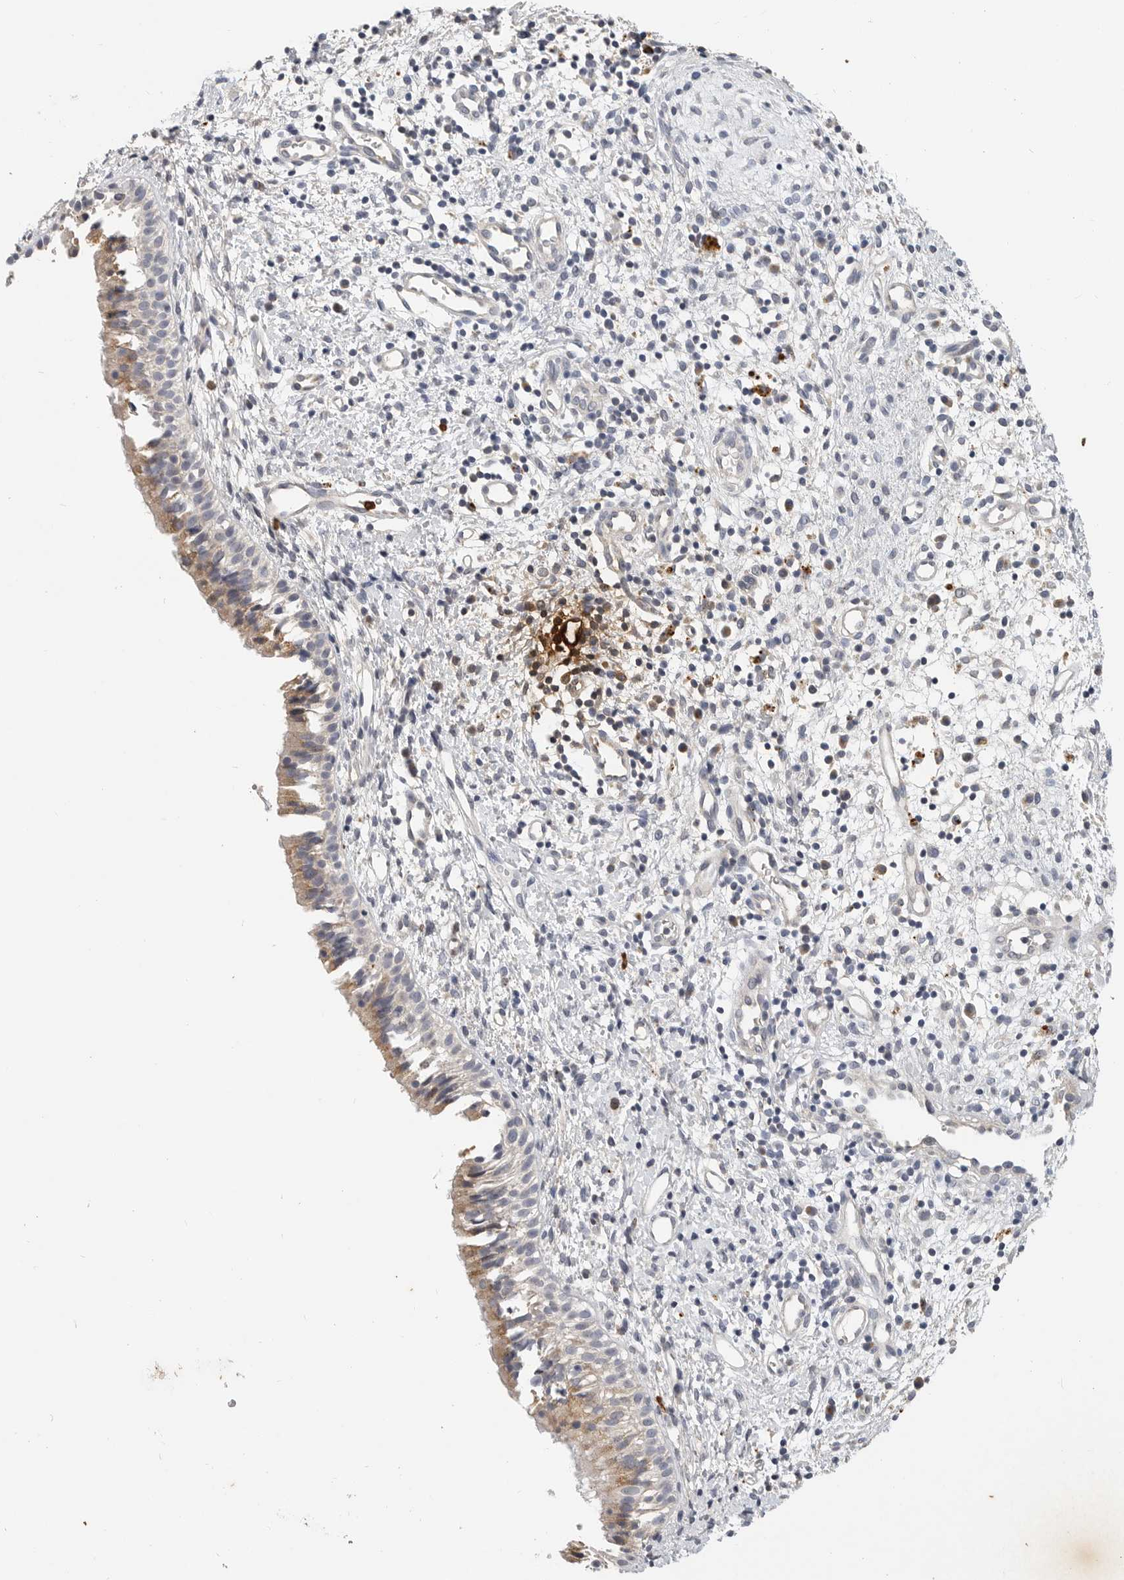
{"staining": {"intensity": "weak", "quantity": ">75%", "location": "cytoplasmic/membranous"}, "tissue": "nasopharynx", "cell_type": "Respiratory epithelial cells", "image_type": "normal", "snomed": [{"axis": "morphology", "description": "Normal tissue, NOS"}, {"axis": "topography", "description": "Nasopharynx"}], "caption": "The photomicrograph shows a brown stain indicating the presence of a protein in the cytoplasmic/membranous of respiratory epithelial cells in nasopharynx. The protein of interest is stained brown, and the nuclei are stained in blue (DAB (3,3'-diaminobenzidine) IHC with brightfield microscopy, high magnification).", "gene": "LTBR", "patient": {"sex": "male", "age": 22}}